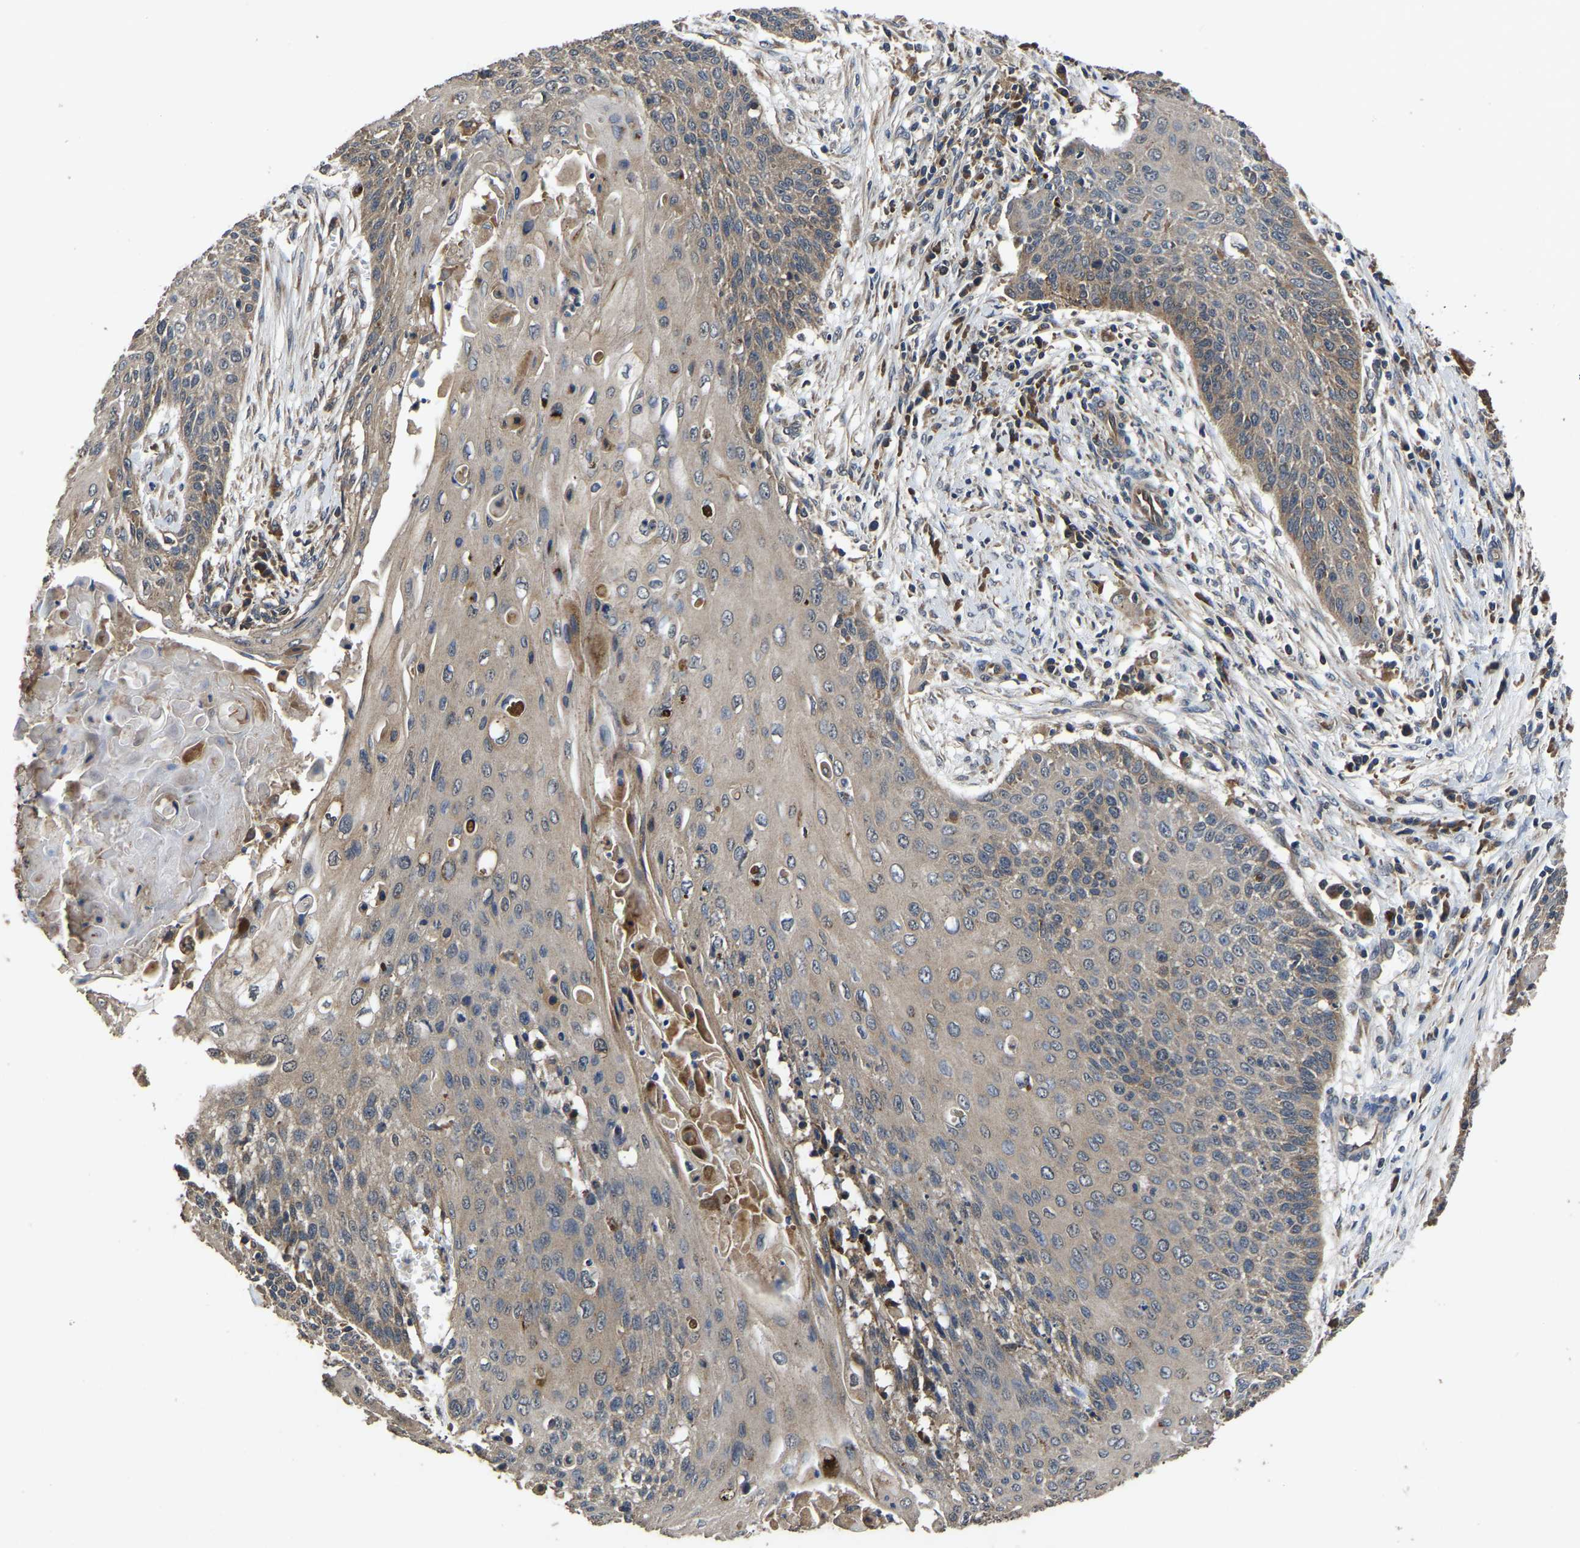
{"staining": {"intensity": "moderate", "quantity": ">75%", "location": "cytoplasmic/membranous"}, "tissue": "cervical cancer", "cell_type": "Tumor cells", "image_type": "cancer", "snomed": [{"axis": "morphology", "description": "Squamous cell carcinoma, NOS"}, {"axis": "topography", "description": "Cervix"}], "caption": "Immunohistochemistry (IHC) (DAB) staining of human cervical squamous cell carcinoma exhibits moderate cytoplasmic/membranous protein staining in approximately >75% of tumor cells.", "gene": "CRYZL1", "patient": {"sex": "female", "age": 39}}